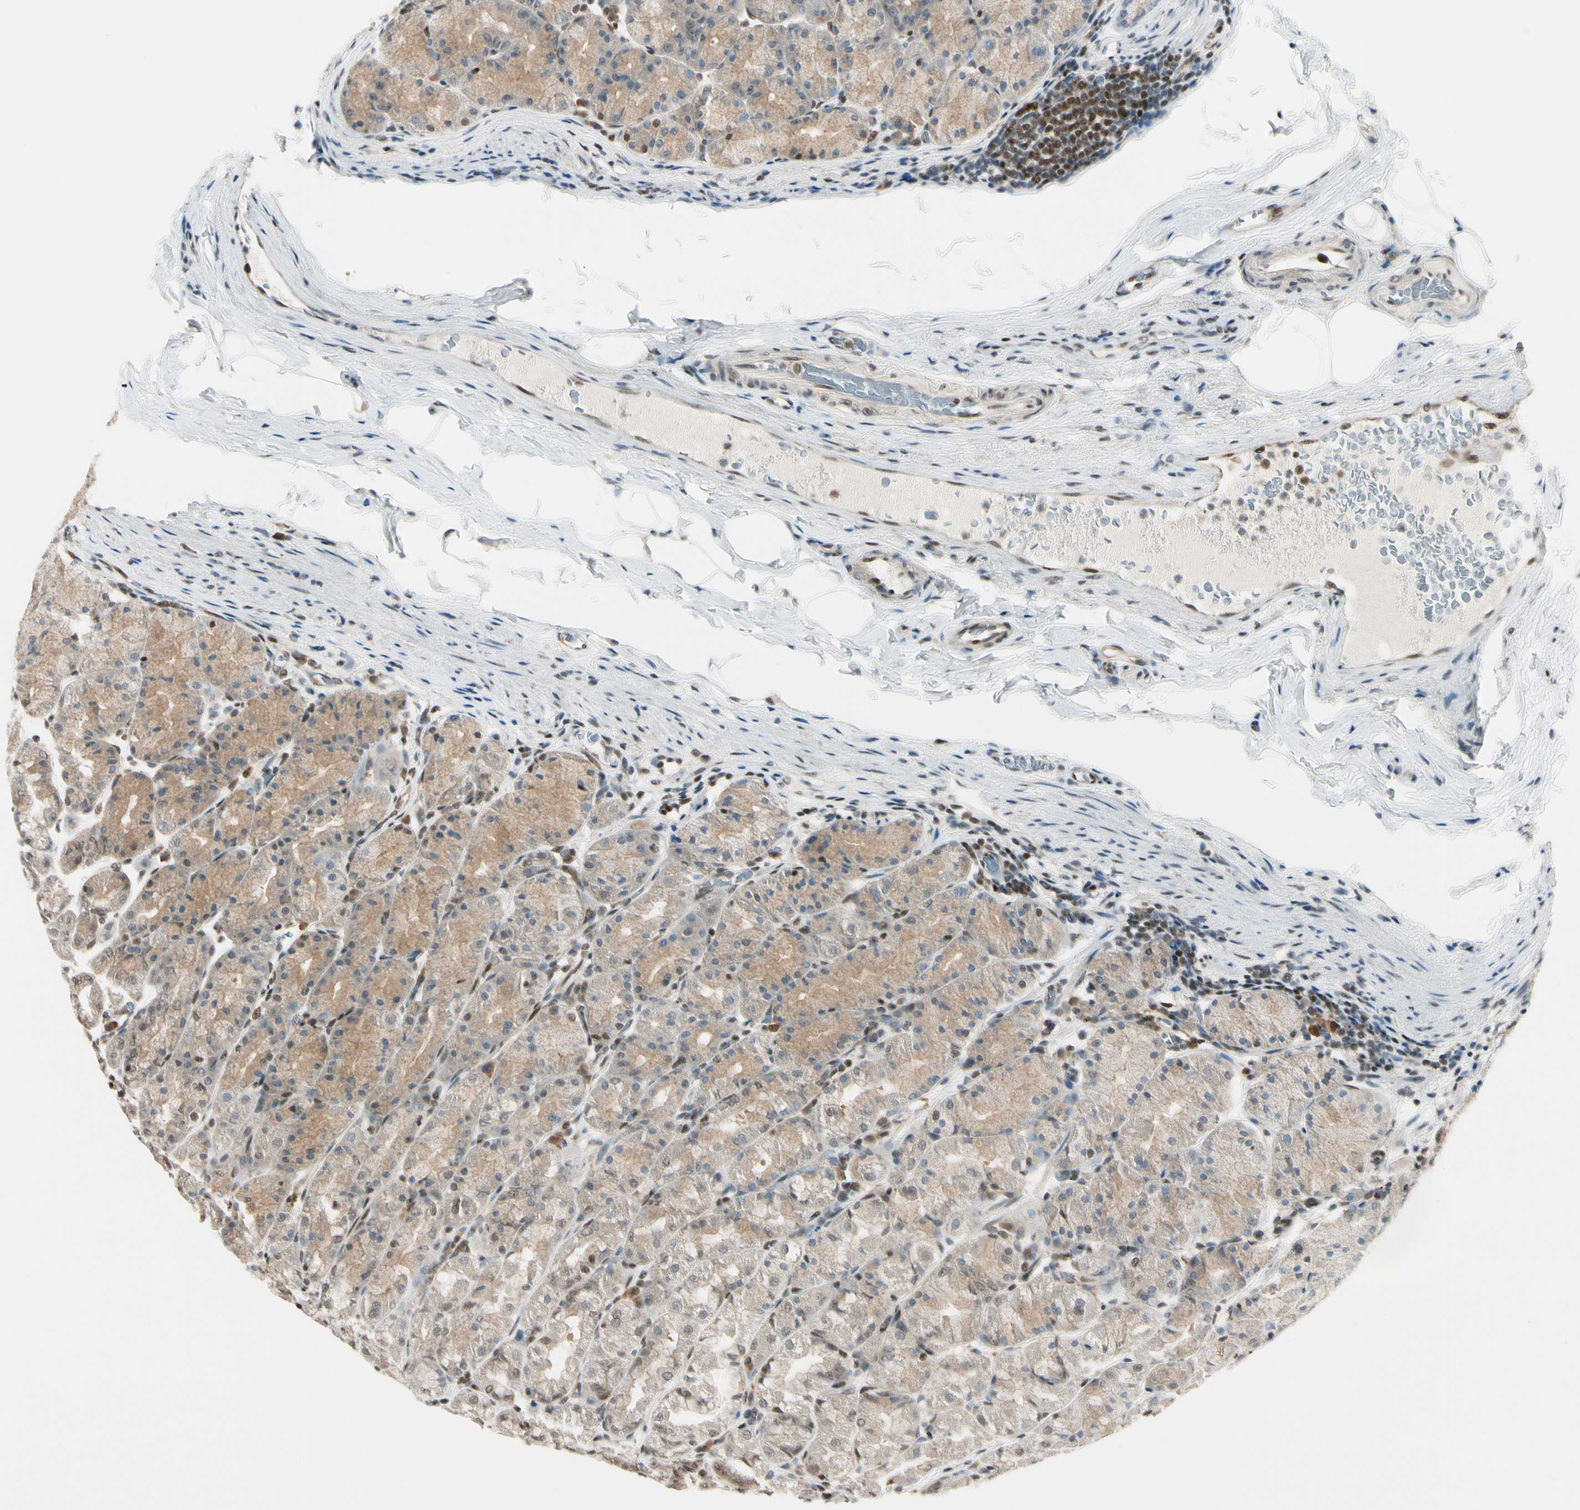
{"staining": {"intensity": "strong", "quantity": "25%-75%", "location": "cytoplasmic/membranous,nuclear"}, "tissue": "stomach", "cell_type": "Glandular cells", "image_type": "normal", "snomed": [{"axis": "morphology", "description": "Normal tissue, NOS"}, {"axis": "topography", "description": "Stomach, upper"}], "caption": "Immunohistochemistry (IHC) (DAB) staining of unremarkable stomach displays strong cytoplasmic/membranous,nuclear protein positivity in about 25%-75% of glandular cells.", "gene": "DAXX", "patient": {"sex": "male", "age": 68}}